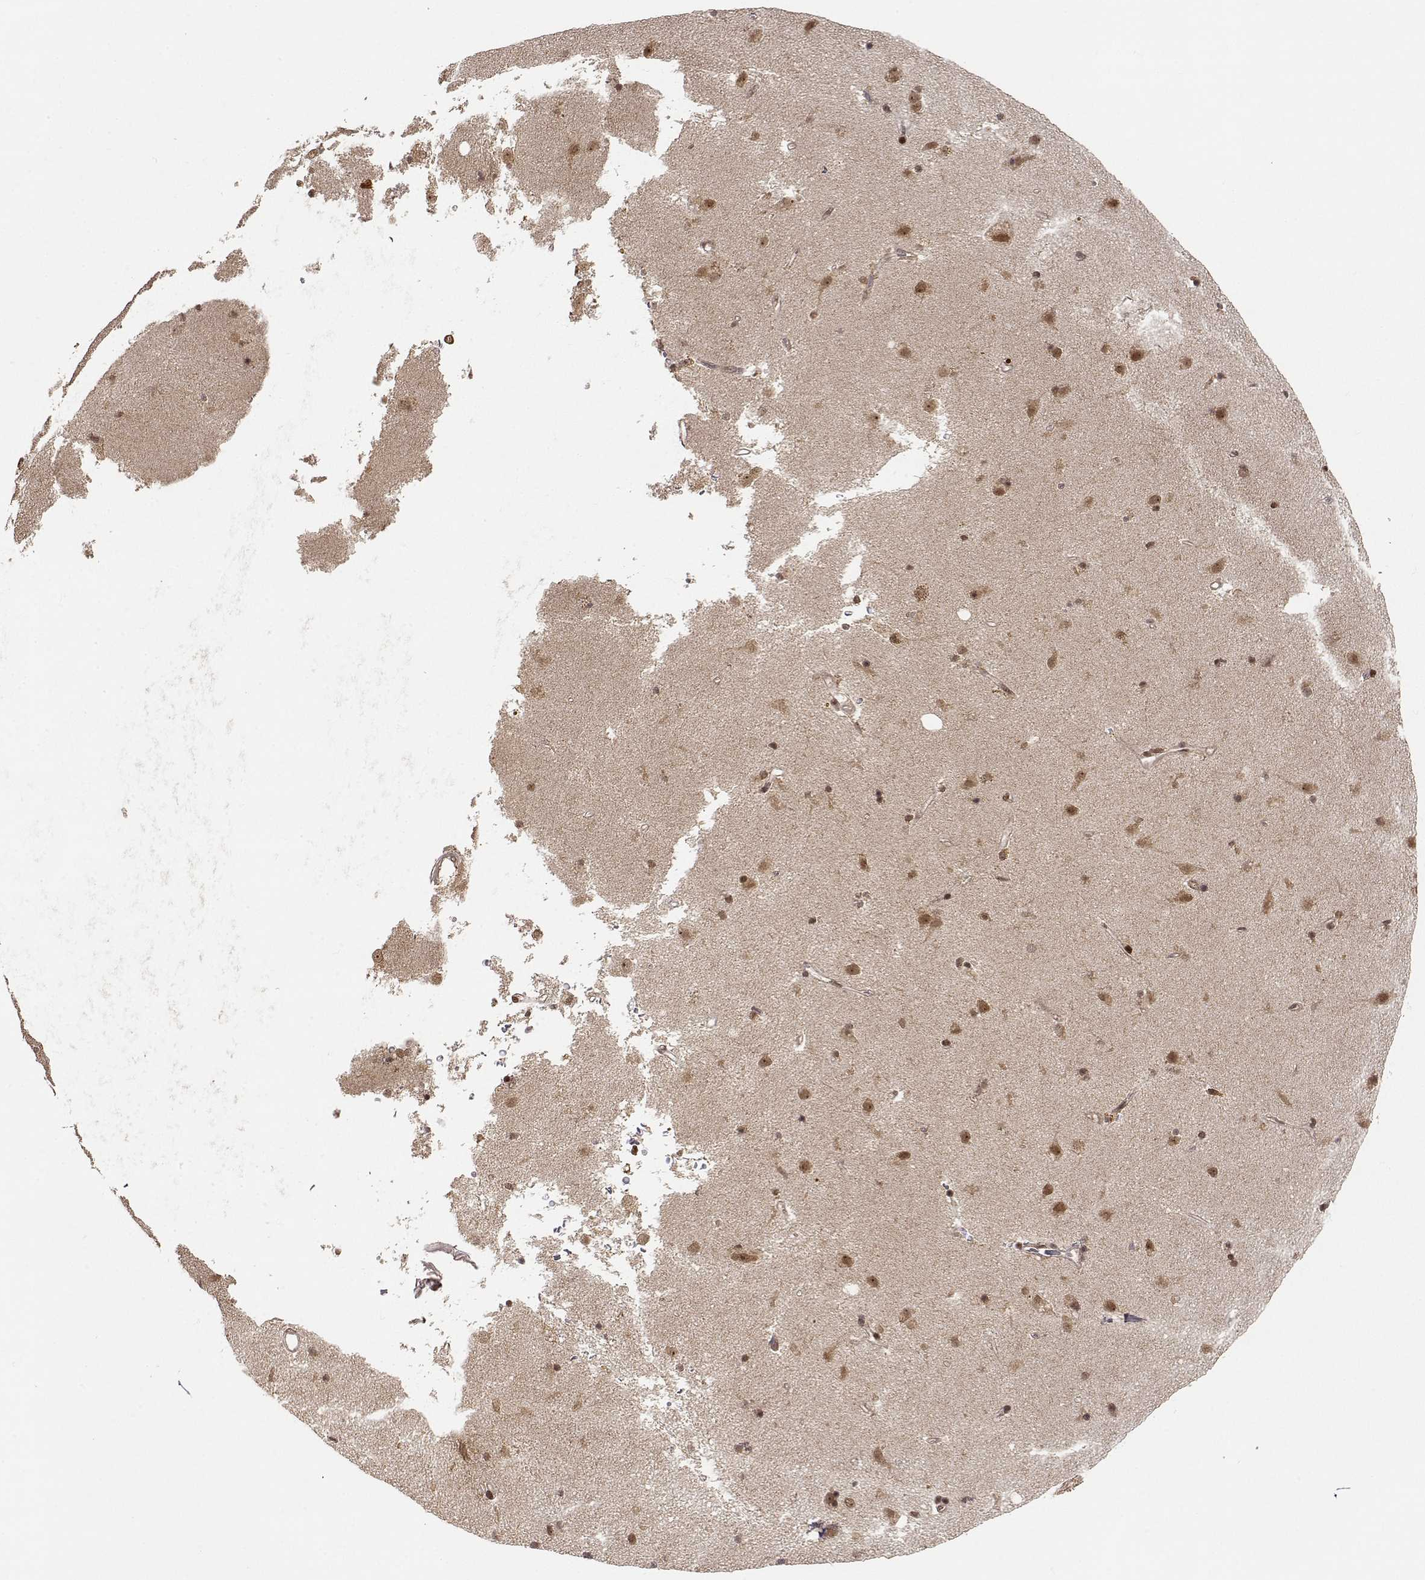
{"staining": {"intensity": "weak", "quantity": "<25%", "location": "nuclear"}, "tissue": "caudate", "cell_type": "Glial cells", "image_type": "normal", "snomed": [{"axis": "morphology", "description": "Normal tissue, NOS"}, {"axis": "topography", "description": "Lateral ventricle wall"}], "caption": "Immunohistochemistry (IHC) image of unremarkable caudate stained for a protein (brown), which shows no staining in glial cells. The staining was performed using DAB to visualize the protein expression in brown, while the nuclei were stained in blue with hematoxylin (Magnification: 20x).", "gene": "MAEA", "patient": {"sex": "female", "age": 71}}